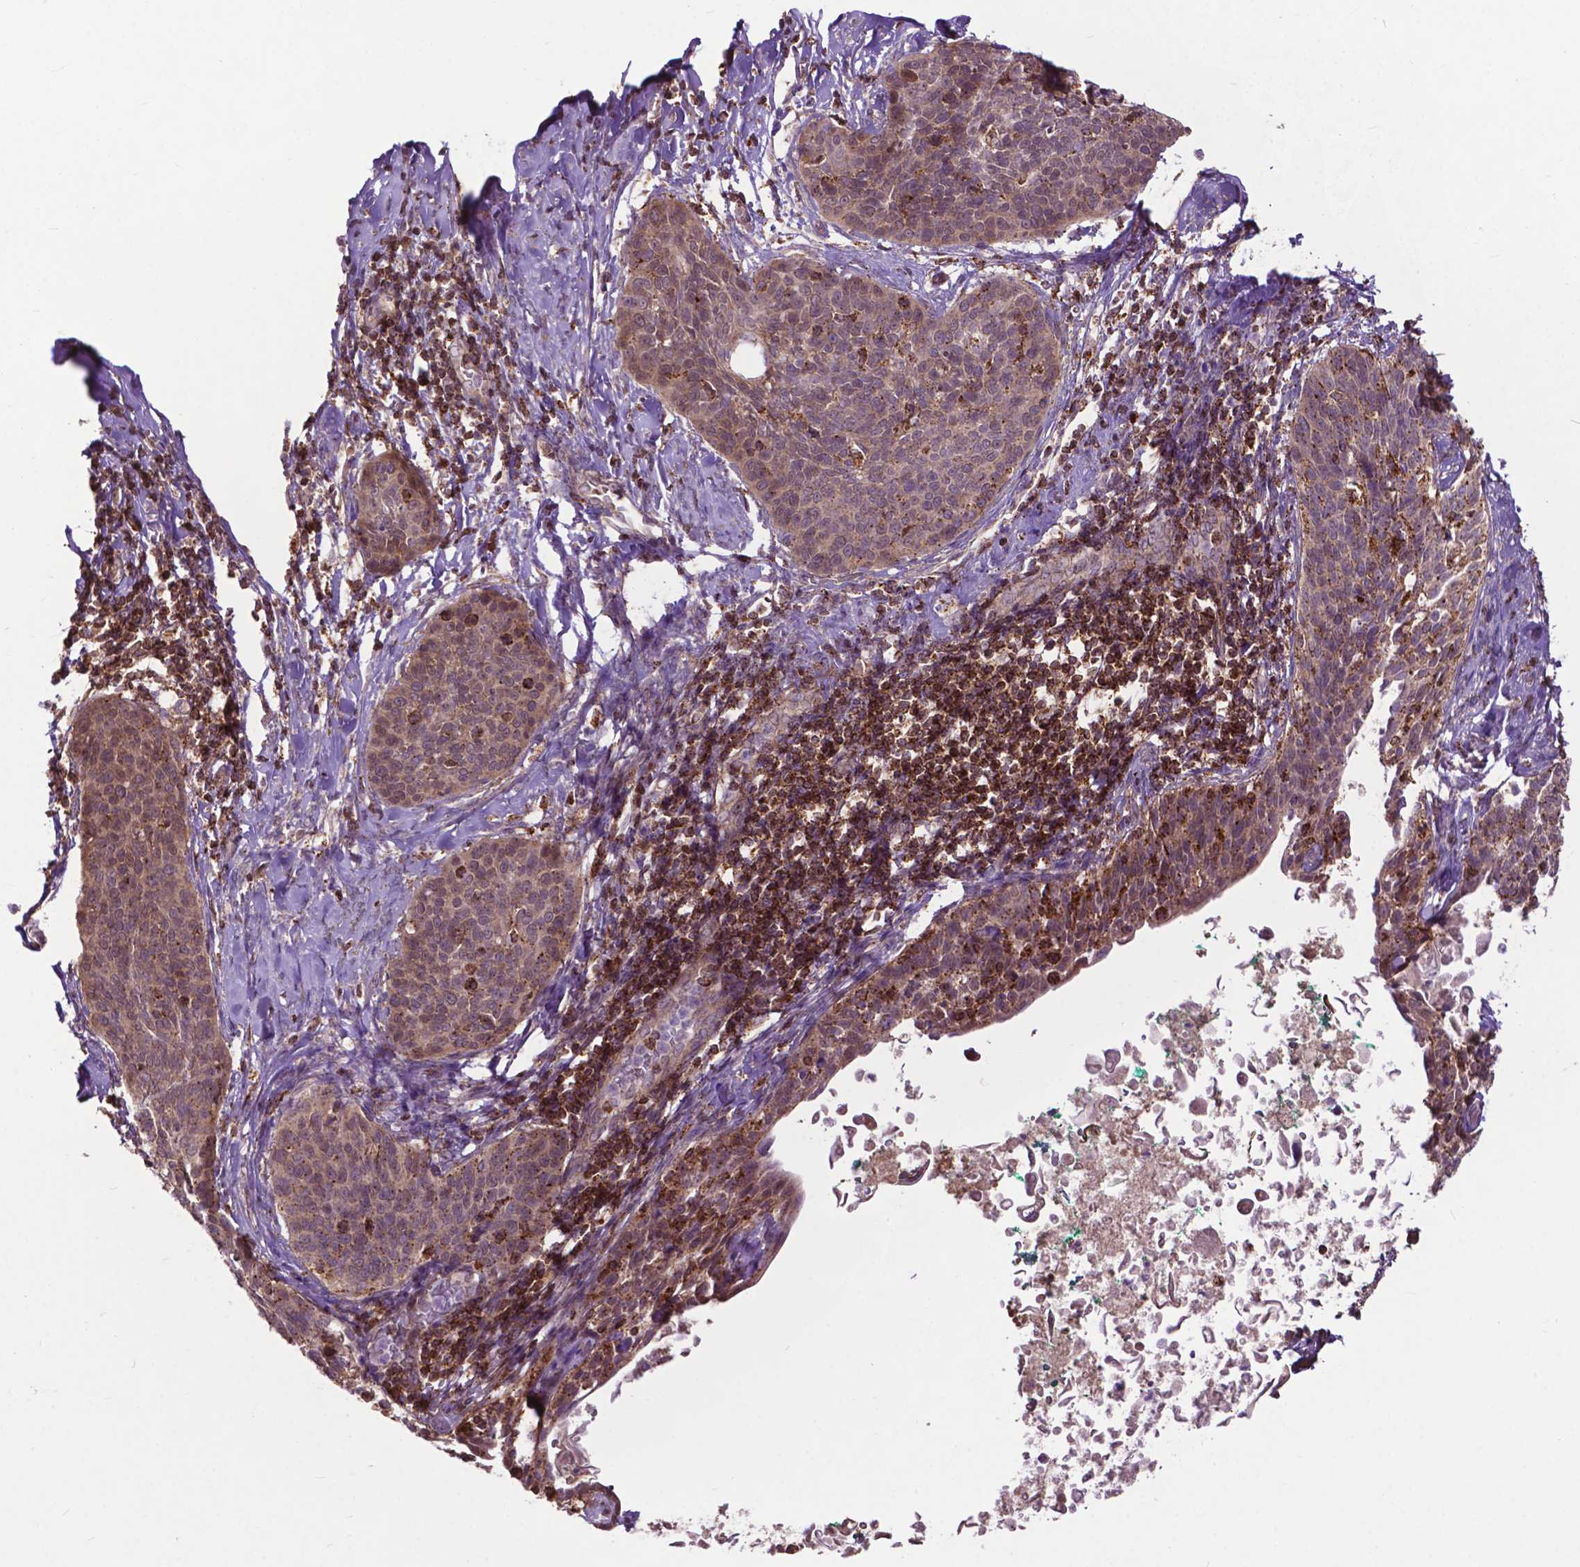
{"staining": {"intensity": "moderate", "quantity": ">75%", "location": "cytoplasmic/membranous"}, "tissue": "cervical cancer", "cell_type": "Tumor cells", "image_type": "cancer", "snomed": [{"axis": "morphology", "description": "Squamous cell carcinoma, NOS"}, {"axis": "topography", "description": "Cervix"}], "caption": "Cervical squamous cell carcinoma was stained to show a protein in brown. There is medium levels of moderate cytoplasmic/membranous staining in approximately >75% of tumor cells.", "gene": "CHMP4A", "patient": {"sex": "female", "age": 69}}